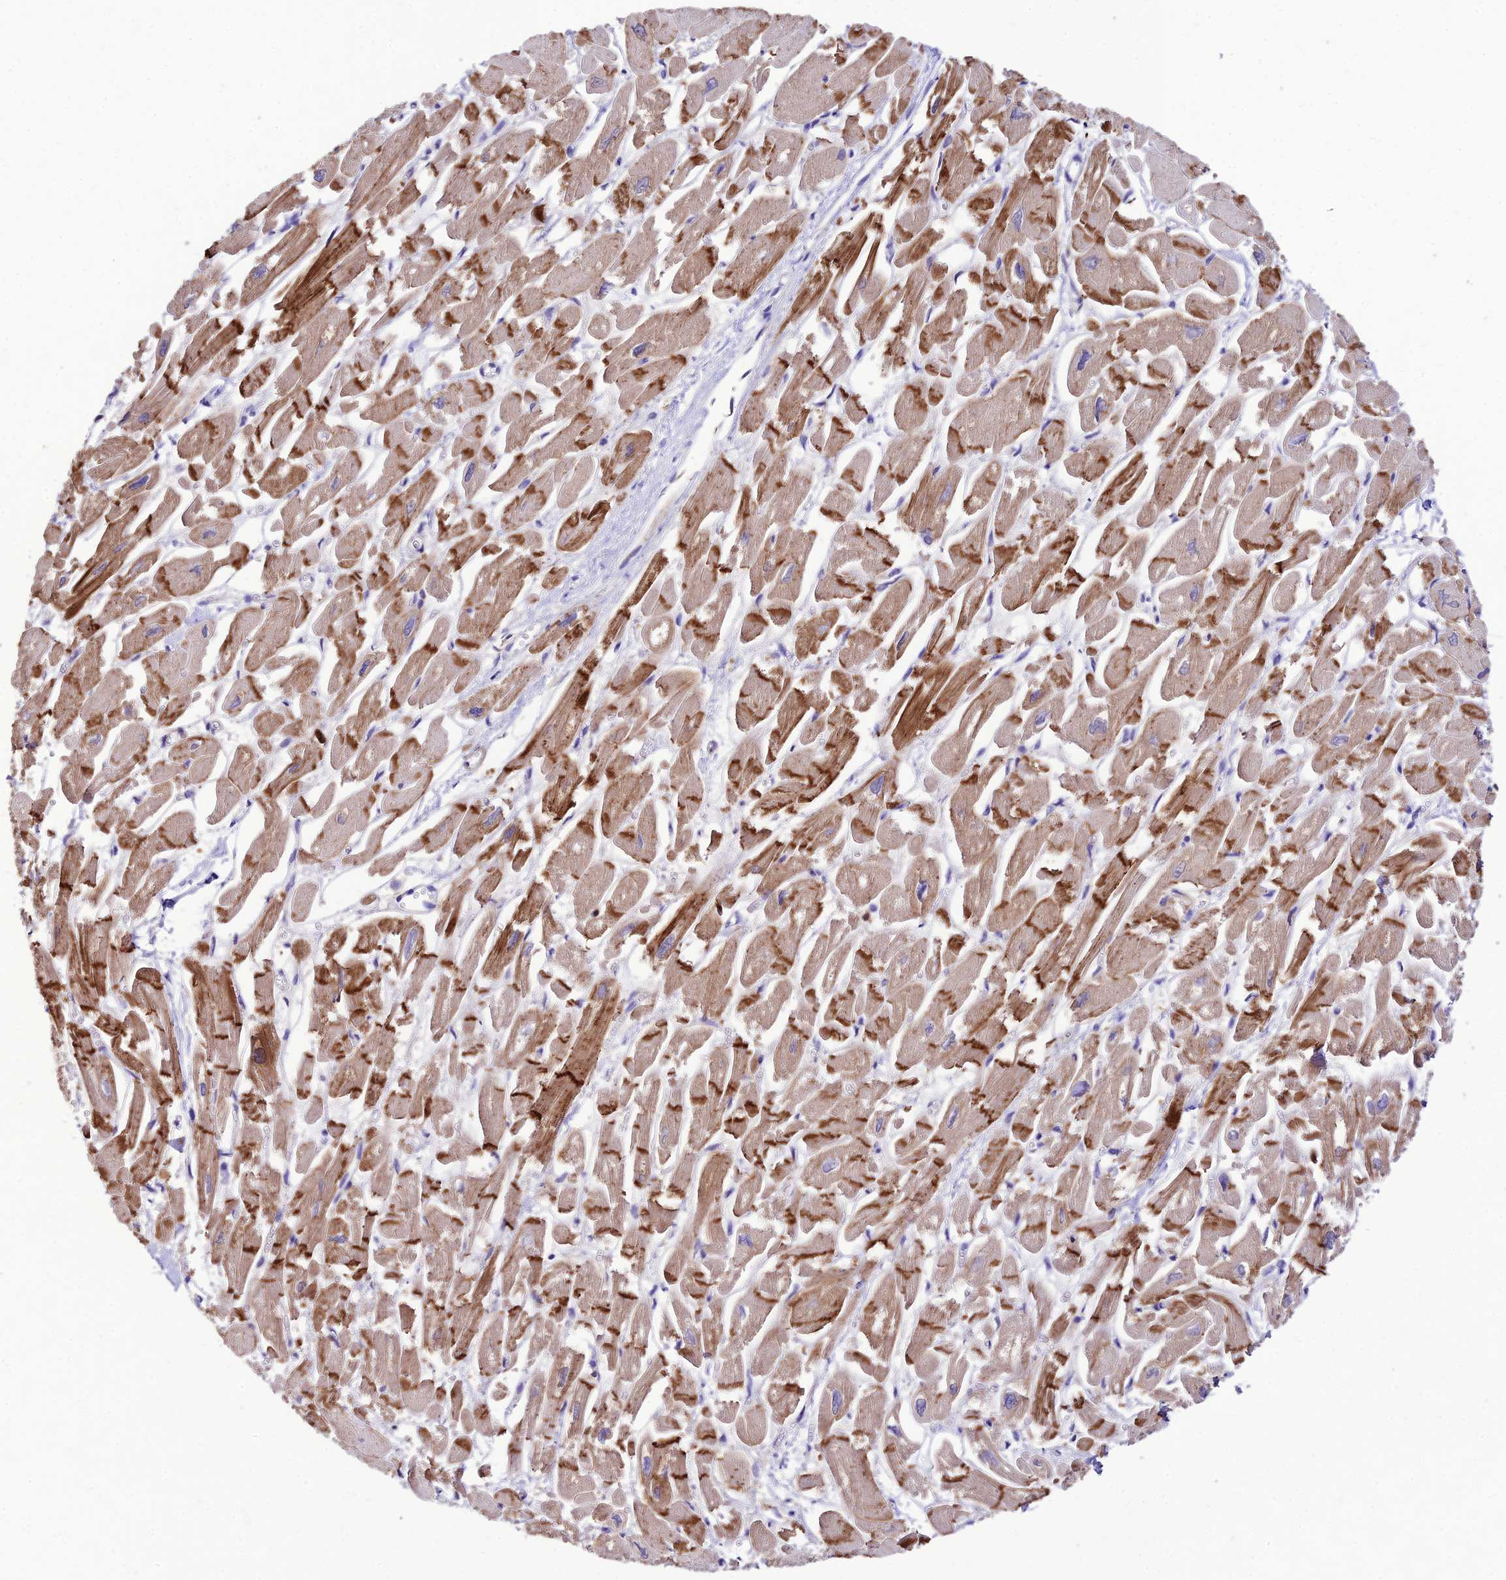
{"staining": {"intensity": "moderate", "quantity": "25%-75%", "location": "cytoplasmic/membranous"}, "tissue": "heart muscle", "cell_type": "Cardiomyocytes", "image_type": "normal", "snomed": [{"axis": "morphology", "description": "Normal tissue, NOS"}, {"axis": "topography", "description": "Heart"}], "caption": "Protein expression analysis of unremarkable human heart muscle reveals moderate cytoplasmic/membranous staining in approximately 25%-75% of cardiomyocytes.", "gene": "PTPRCAP", "patient": {"sex": "male", "age": 54}}